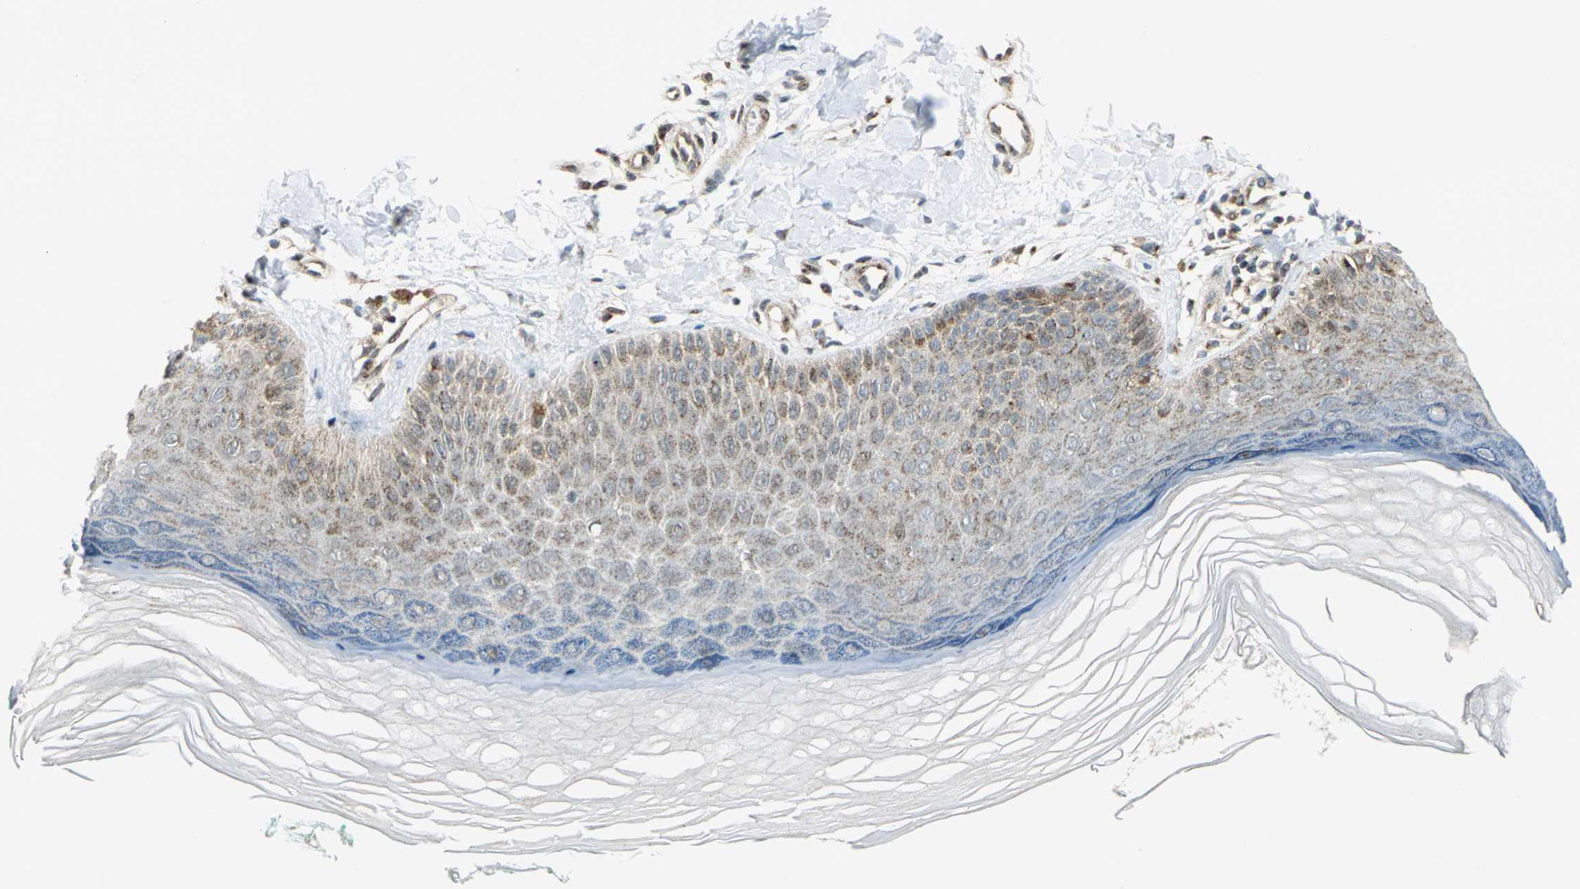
{"staining": {"intensity": "negative", "quantity": "none", "location": "none"}, "tissue": "skin", "cell_type": "Fibroblasts", "image_type": "normal", "snomed": [{"axis": "morphology", "description": "Normal tissue, NOS"}, {"axis": "topography", "description": "Skin"}], "caption": "This is an immunohistochemistry (IHC) micrograph of benign human skin. There is no expression in fibroblasts.", "gene": "ATP6V1A", "patient": {"sex": "male", "age": 26}}